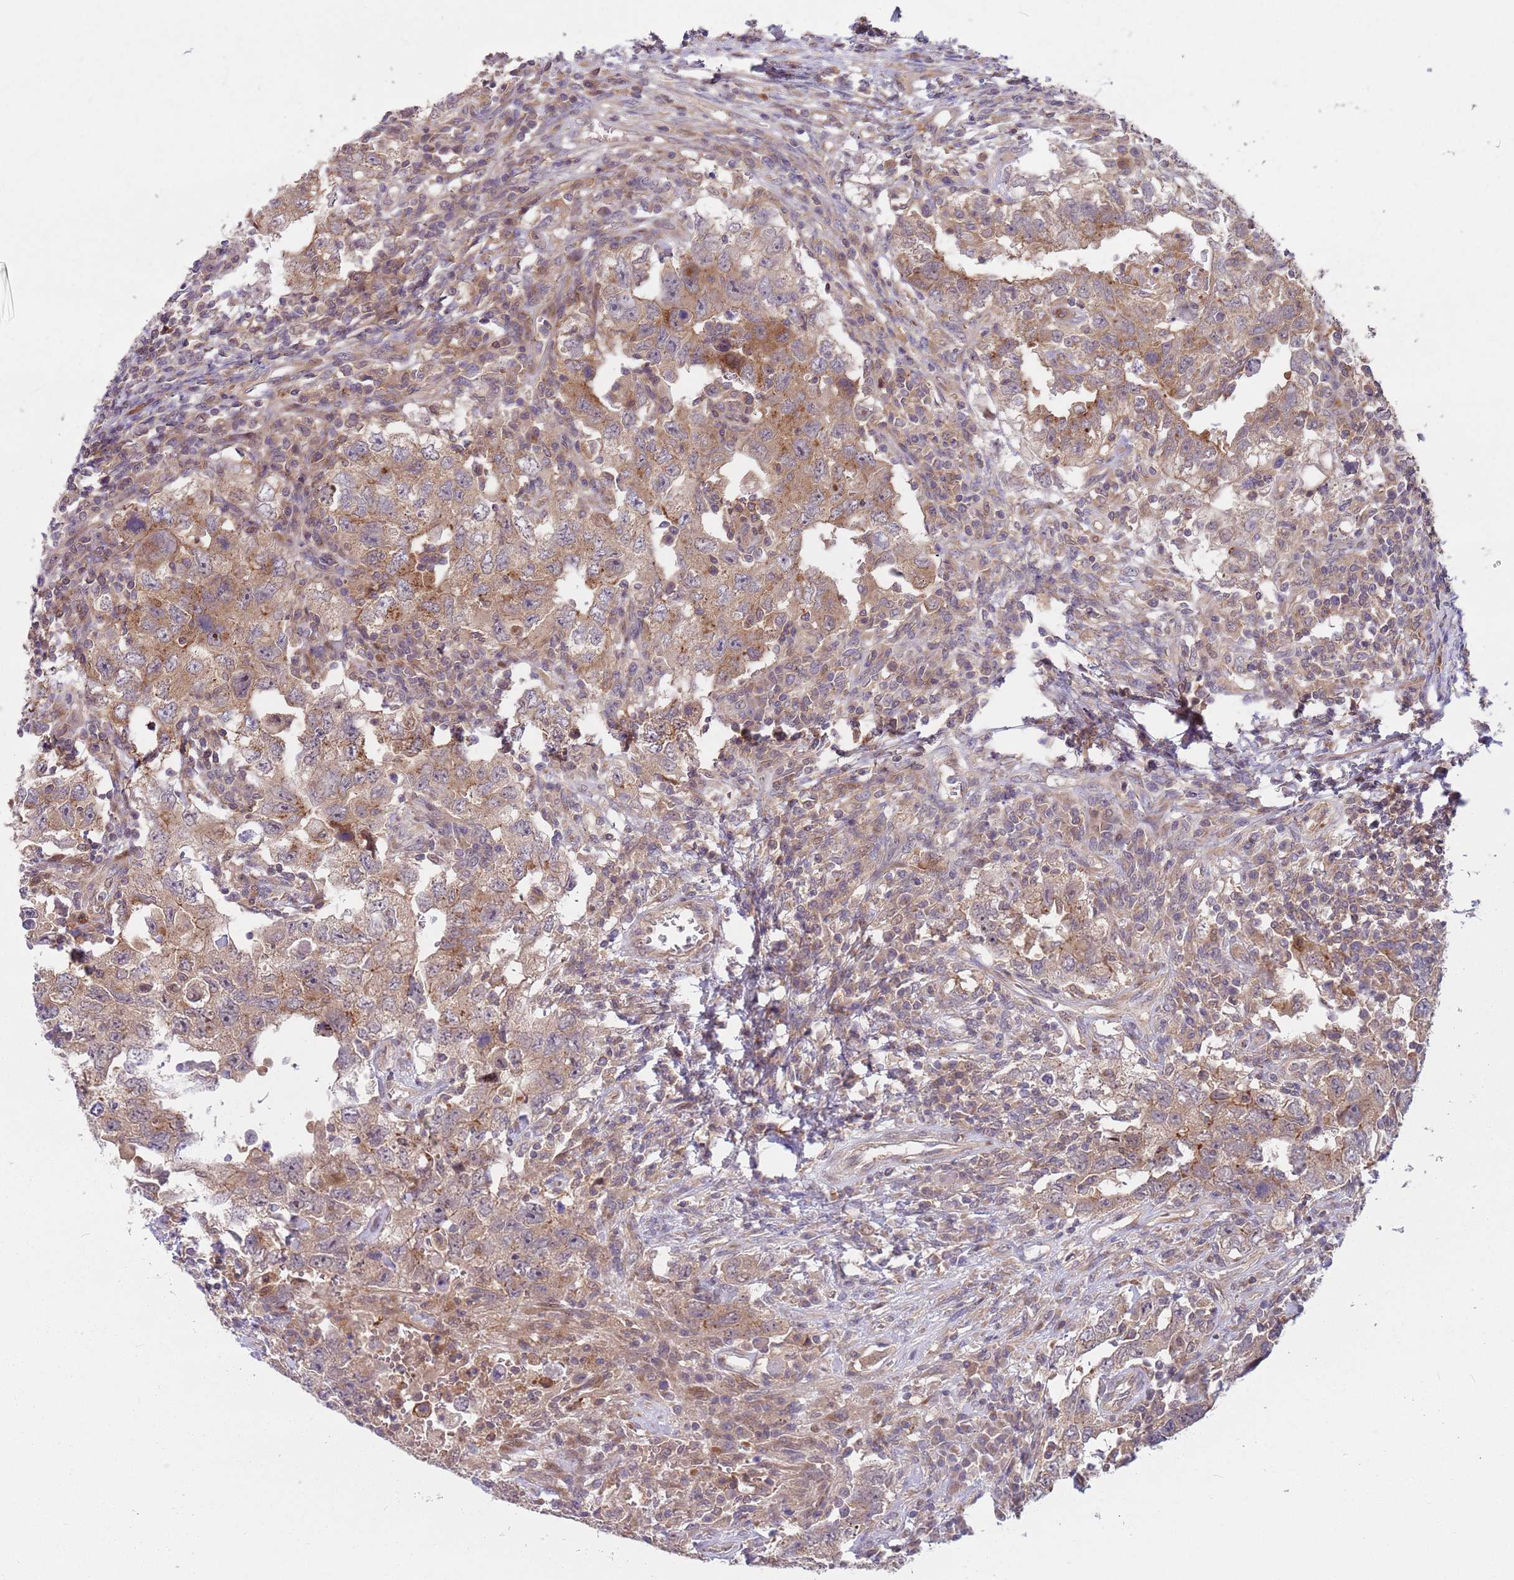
{"staining": {"intensity": "weak", "quantity": ">75%", "location": "cytoplasmic/membranous,nuclear"}, "tissue": "testis cancer", "cell_type": "Tumor cells", "image_type": "cancer", "snomed": [{"axis": "morphology", "description": "Carcinoma, Embryonal, NOS"}, {"axis": "topography", "description": "Testis"}], "caption": "A micrograph showing weak cytoplasmic/membranous and nuclear positivity in about >75% of tumor cells in embryonal carcinoma (testis), as visualized by brown immunohistochemical staining.", "gene": "GGA1", "patient": {"sex": "male", "age": 26}}